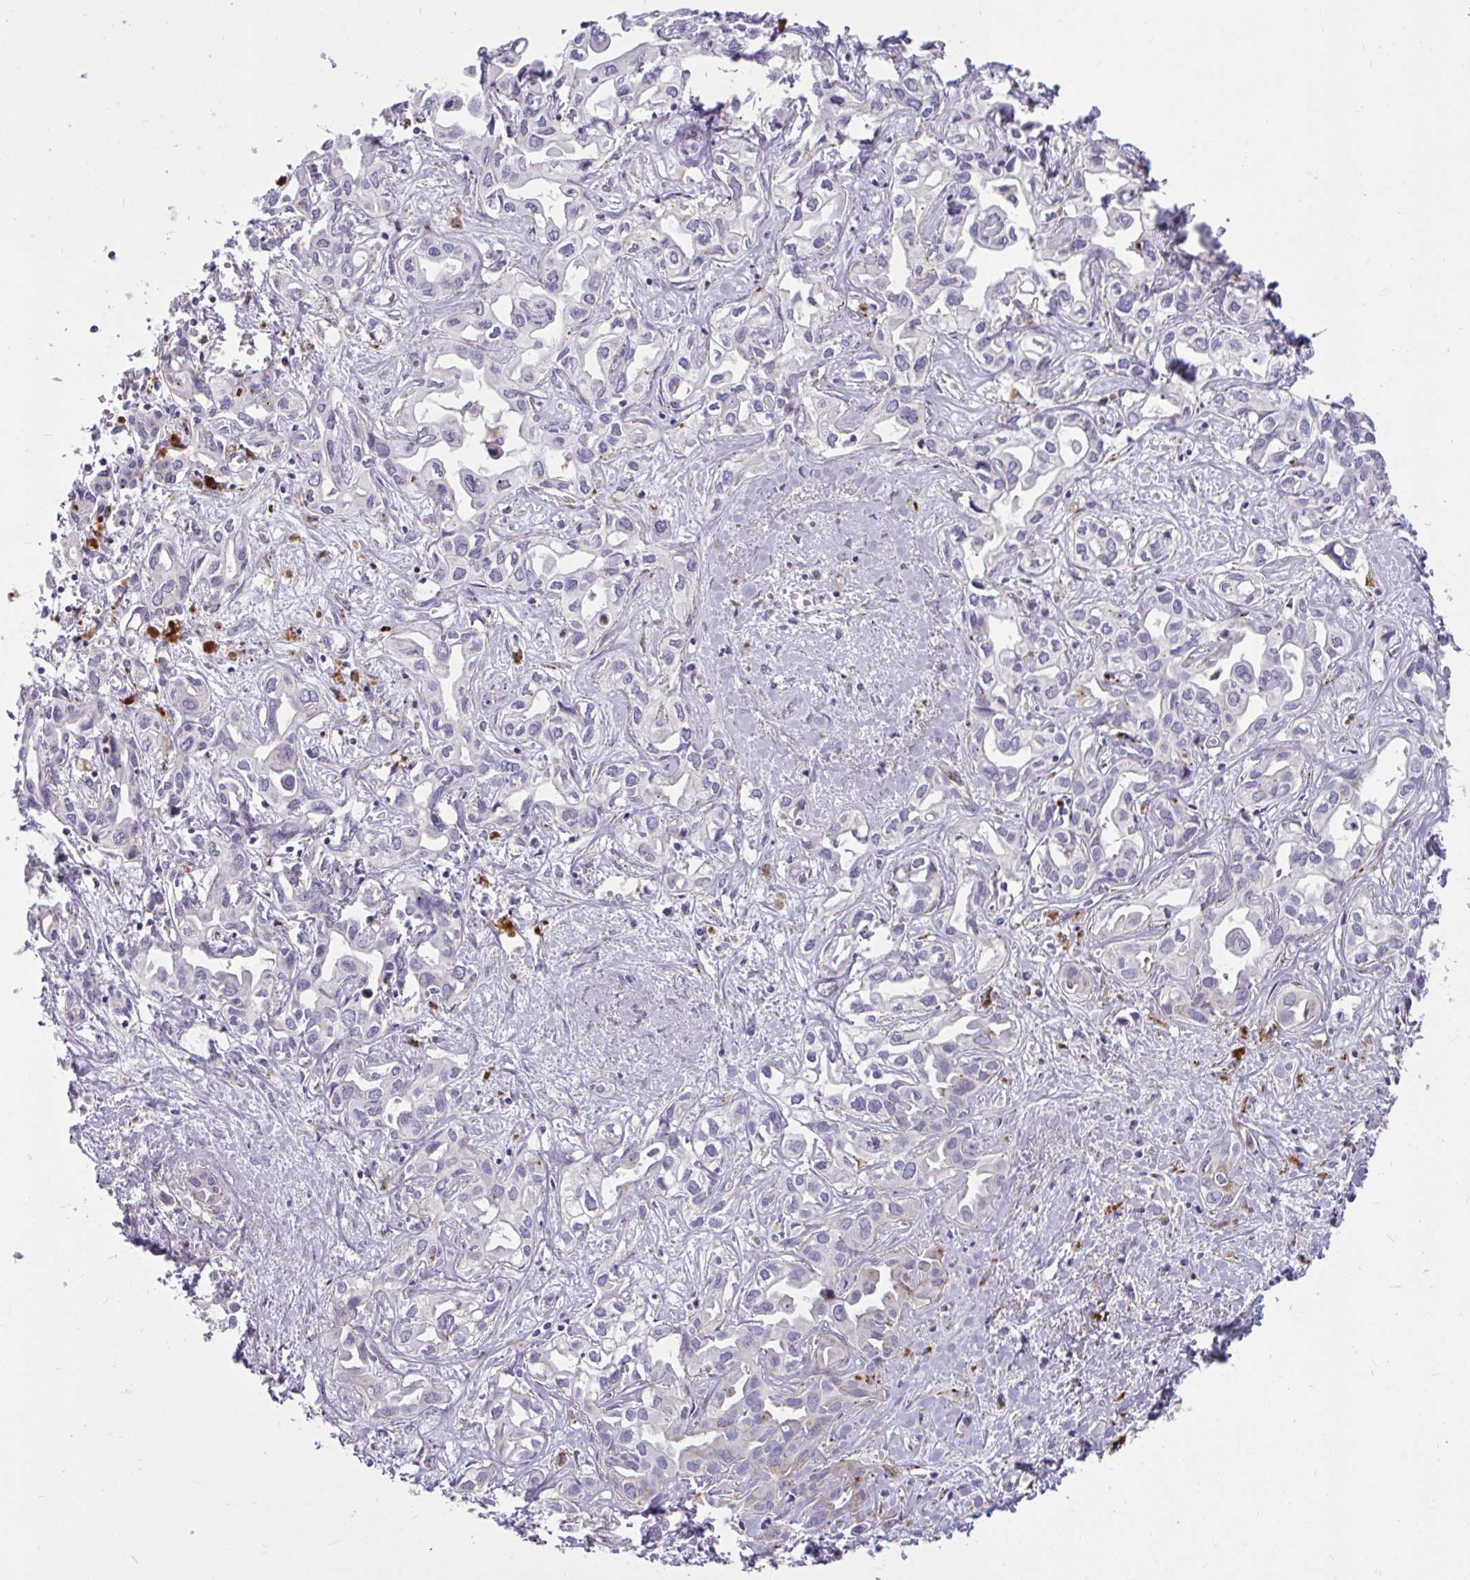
{"staining": {"intensity": "negative", "quantity": "none", "location": "none"}, "tissue": "liver cancer", "cell_type": "Tumor cells", "image_type": "cancer", "snomed": [{"axis": "morphology", "description": "Cholangiocarcinoma"}, {"axis": "topography", "description": "Liver"}], "caption": "This is an immunohistochemistry image of human liver cholangiocarcinoma. There is no positivity in tumor cells.", "gene": "CTSZ", "patient": {"sex": "female", "age": 64}}